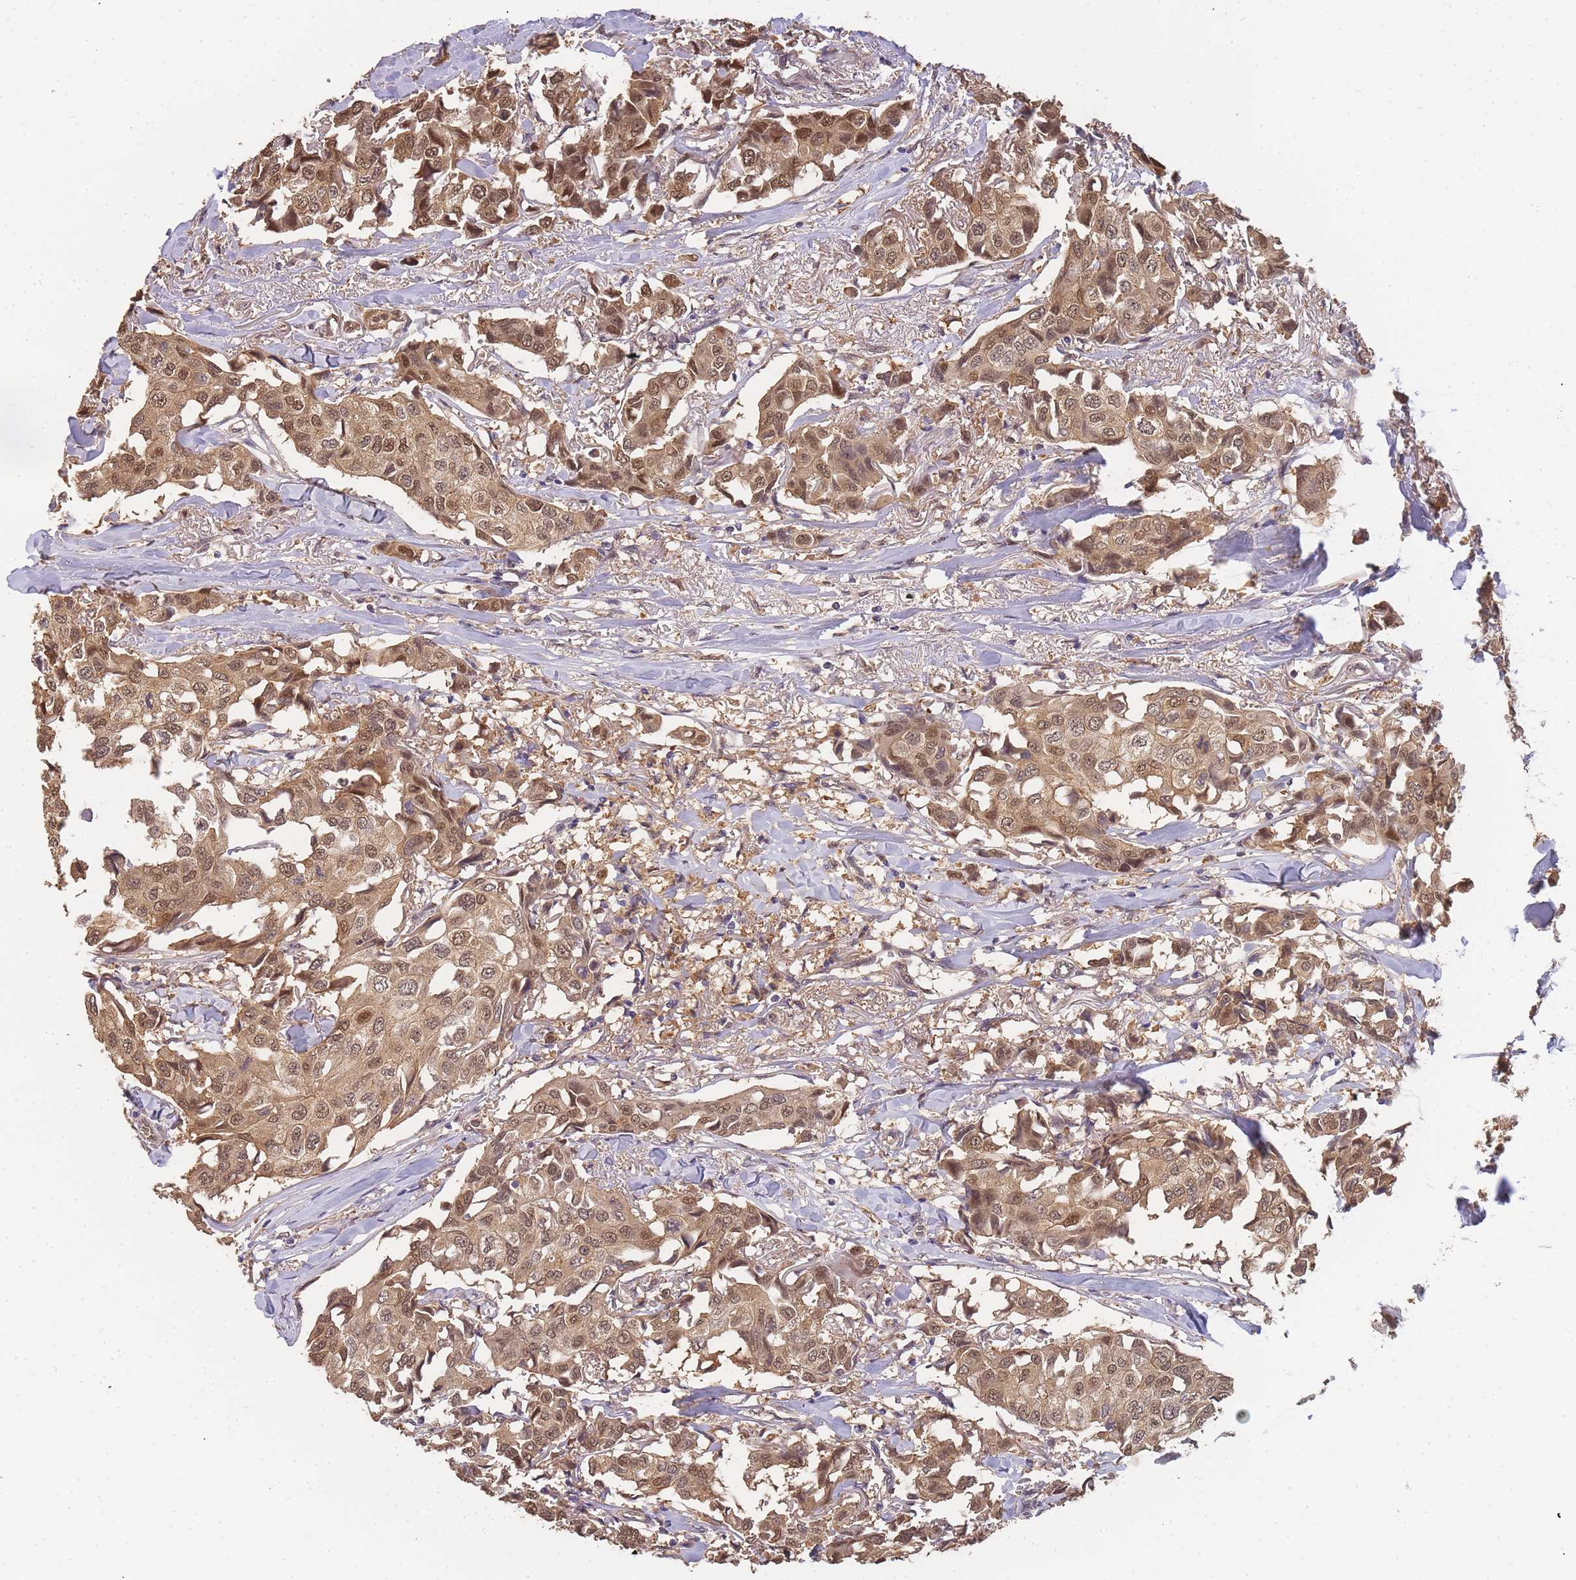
{"staining": {"intensity": "strong", "quantity": ">75%", "location": "cytoplasmic/membranous,nuclear"}, "tissue": "breast cancer", "cell_type": "Tumor cells", "image_type": "cancer", "snomed": [{"axis": "morphology", "description": "Duct carcinoma"}, {"axis": "topography", "description": "Breast"}], "caption": "Protein expression analysis of human breast intraductal carcinoma reveals strong cytoplasmic/membranous and nuclear staining in about >75% of tumor cells.", "gene": "CDKN2AIPNL", "patient": {"sex": "female", "age": 80}}